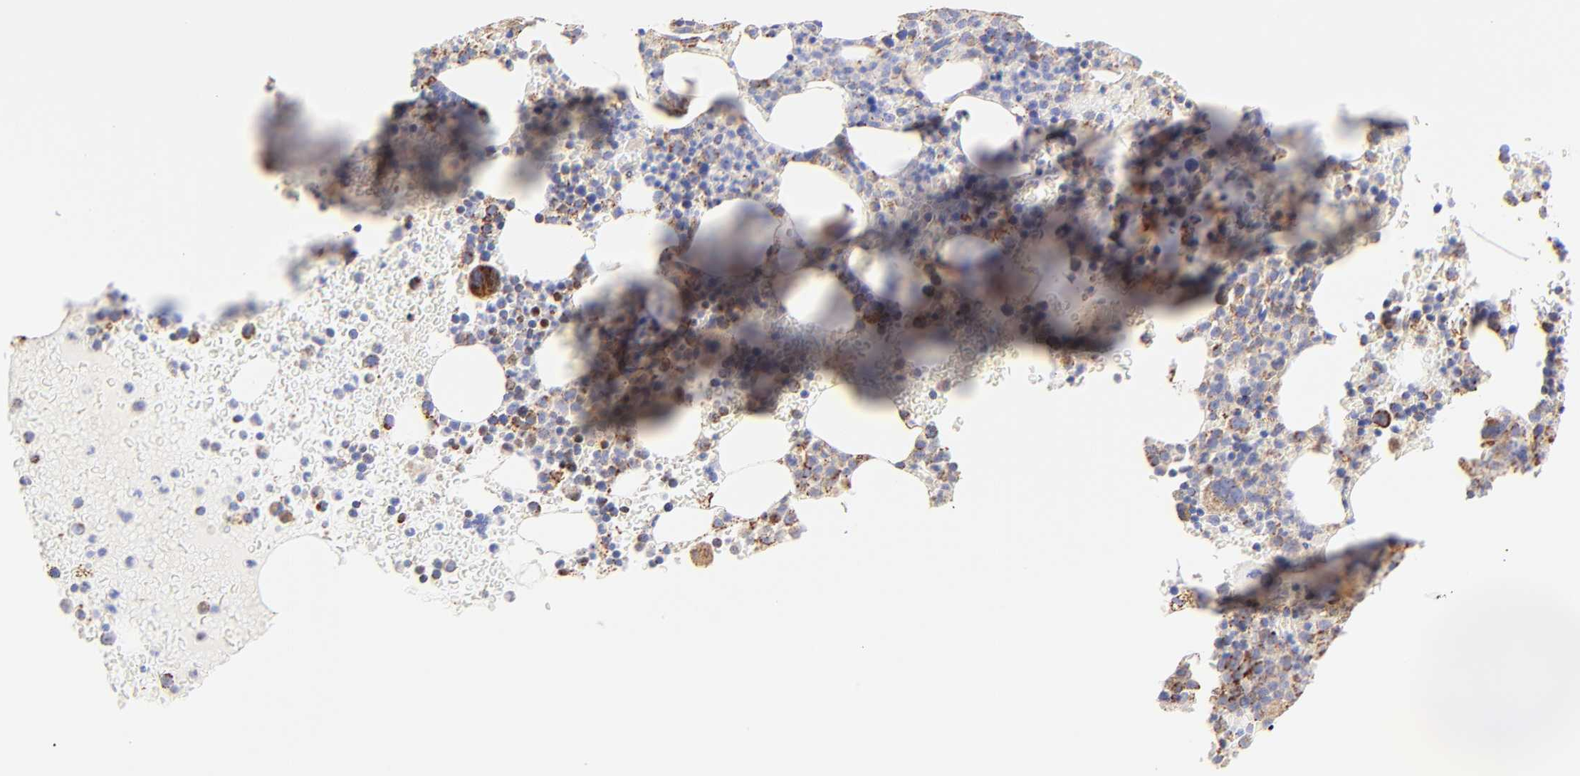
{"staining": {"intensity": "moderate", "quantity": "<25%", "location": "cytoplasmic/membranous"}, "tissue": "bone marrow", "cell_type": "Hematopoietic cells", "image_type": "normal", "snomed": [{"axis": "morphology", "description": "Normal tissue, NOS"}, {"axis": "topography", "description": "Bone marrow"}], "caption": "Protein staining reveals moderate cytoplasmic/membranous expression in approximately <25% of hematopoietic cells in normal bone marrow. The protein is stained brown, and the nuclei are stained in blue (DAB IHC with brightfield microscopy, high magnification).", "gene": "ECH1", "patient": {"sex": "male", "age": 68}}